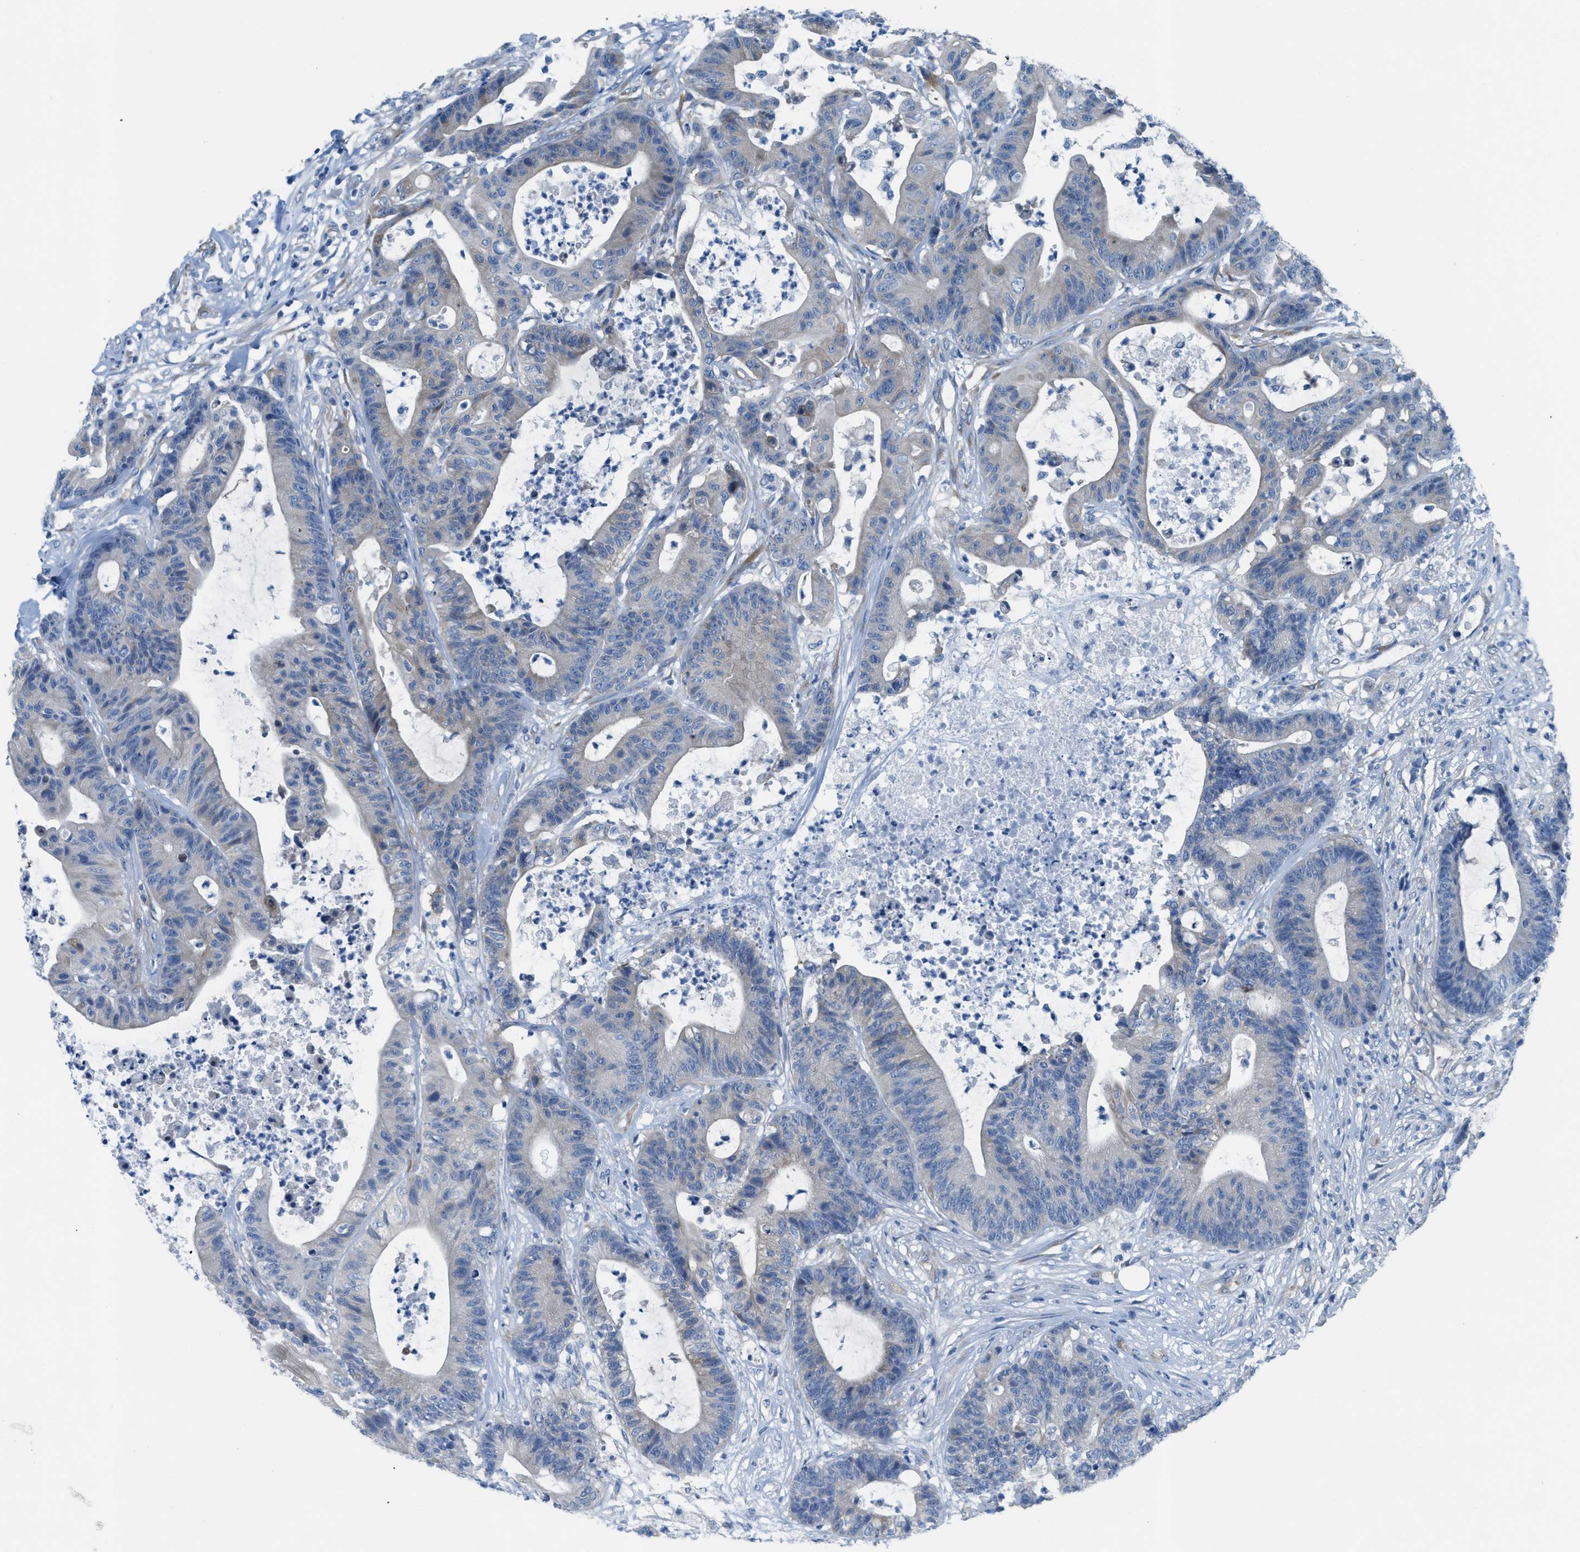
{"staining": {"intensity": "negative", "quantity": "none", "location": "none"}, "tissue": "colorectal cancer", "cell_type": "Tumor cells", "image_type": "cancer", "snomed": [{"axis": "morphology", "description": "Adenocarcinoma, NOS"}, {"axis": "topography", "description": "Colon"}], "caption": "There is no significant expression in tumor cells of colorectal cancer. (Brightfield microscopy of DAB (3,3'-diaminobenzidine) IHC at high magnification).", "gene": "ASGR1", "patient": {"sex": "female", "age": 84}}